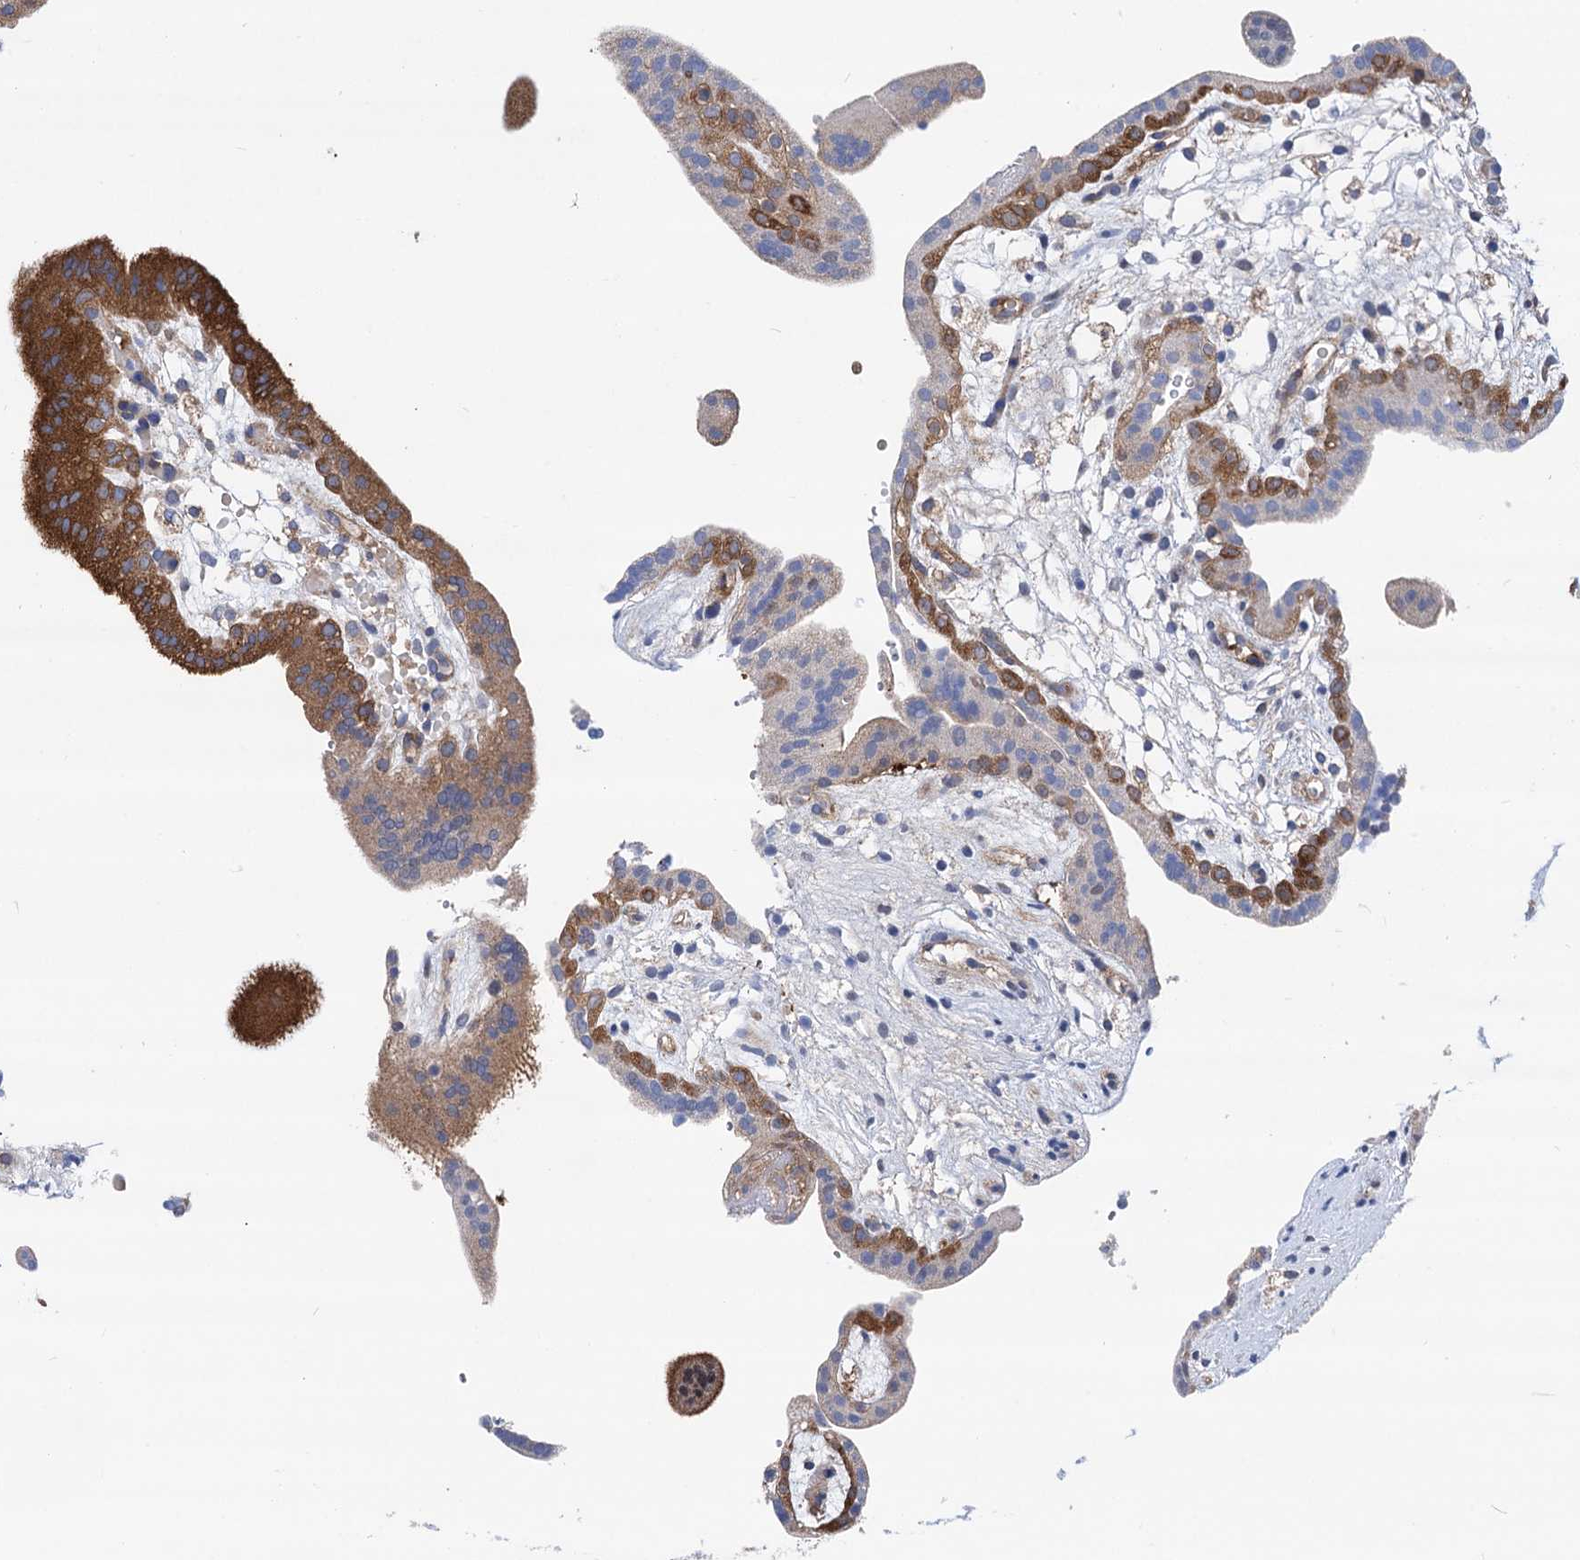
{"staining": {"intensity": "strong", "quantity": ">75%", "location": "cytoplasmic/membranous"}, "tissue": "placenta", "cell_type": "Decidual cells", "image_type": "normal", "snomed": [{"axis": "morphology", "description": "Normal tissue, NOS"}, {"axis": "topography", "description": "Placenta"}], "caption": "Placenta was stained to show a protein in brown. There is high levels of strong cytoplasmic/membranous expression in approximately >75% of decidual cells.", "gene": "ZNRD2", "patient": {"sex": "female", "age": 18}}